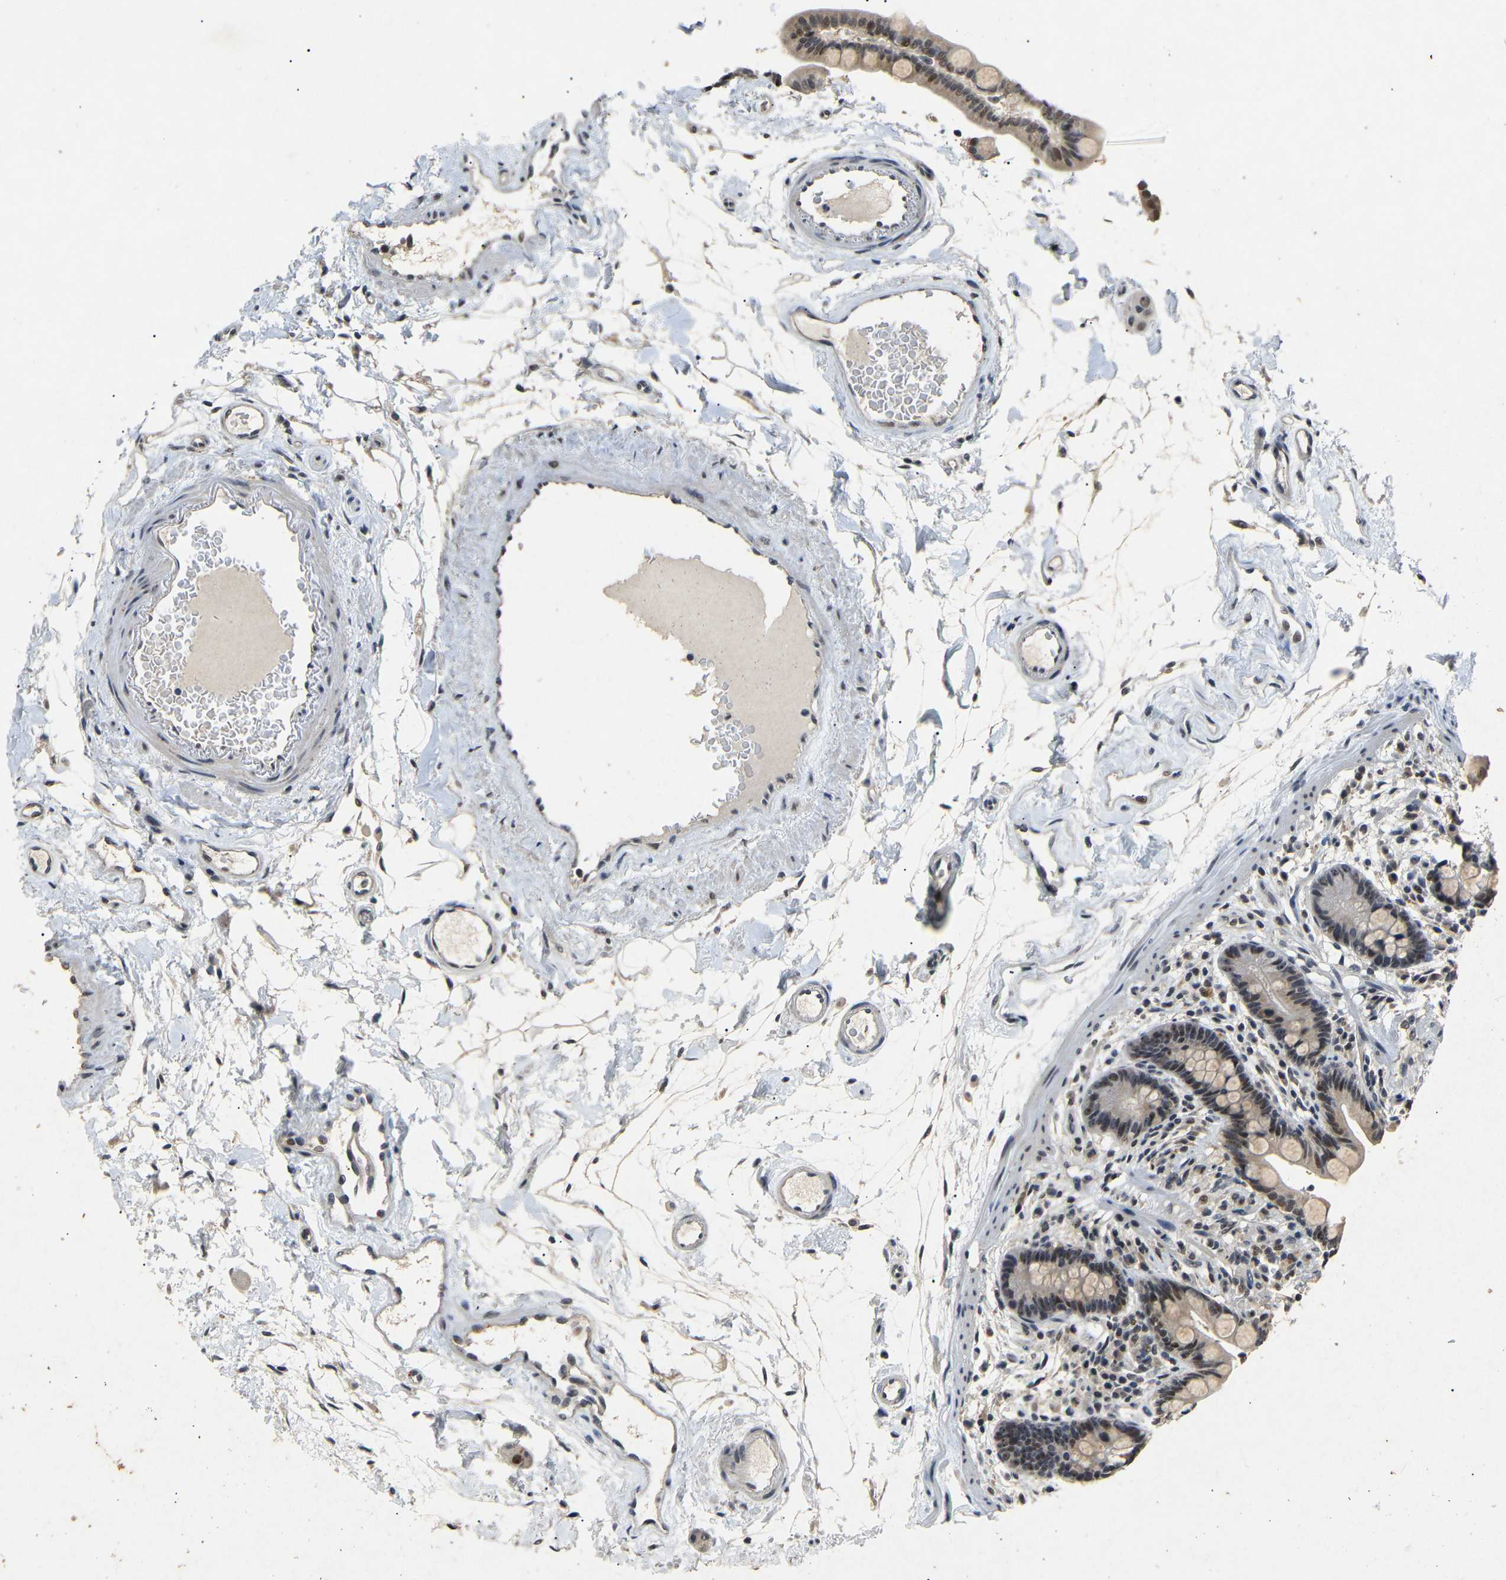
{"staining": {"intensity": "weak", "quantity": ">75%", "location": "nuclear"}, "tissue": "colon", "cell_type": "Endothelial cells", "image_type": "normal", "snomed": [{"axis": "morphology", "description": "Normal tissue, NOS"}, {"axis": "topography", "description": "Colon"}], "caption": "Benign colon exhibits weak nuclear staining in approximately >75% of endothelial cells.", "gene": "PARN", "patient": {"sex": "male", "age": 73}}